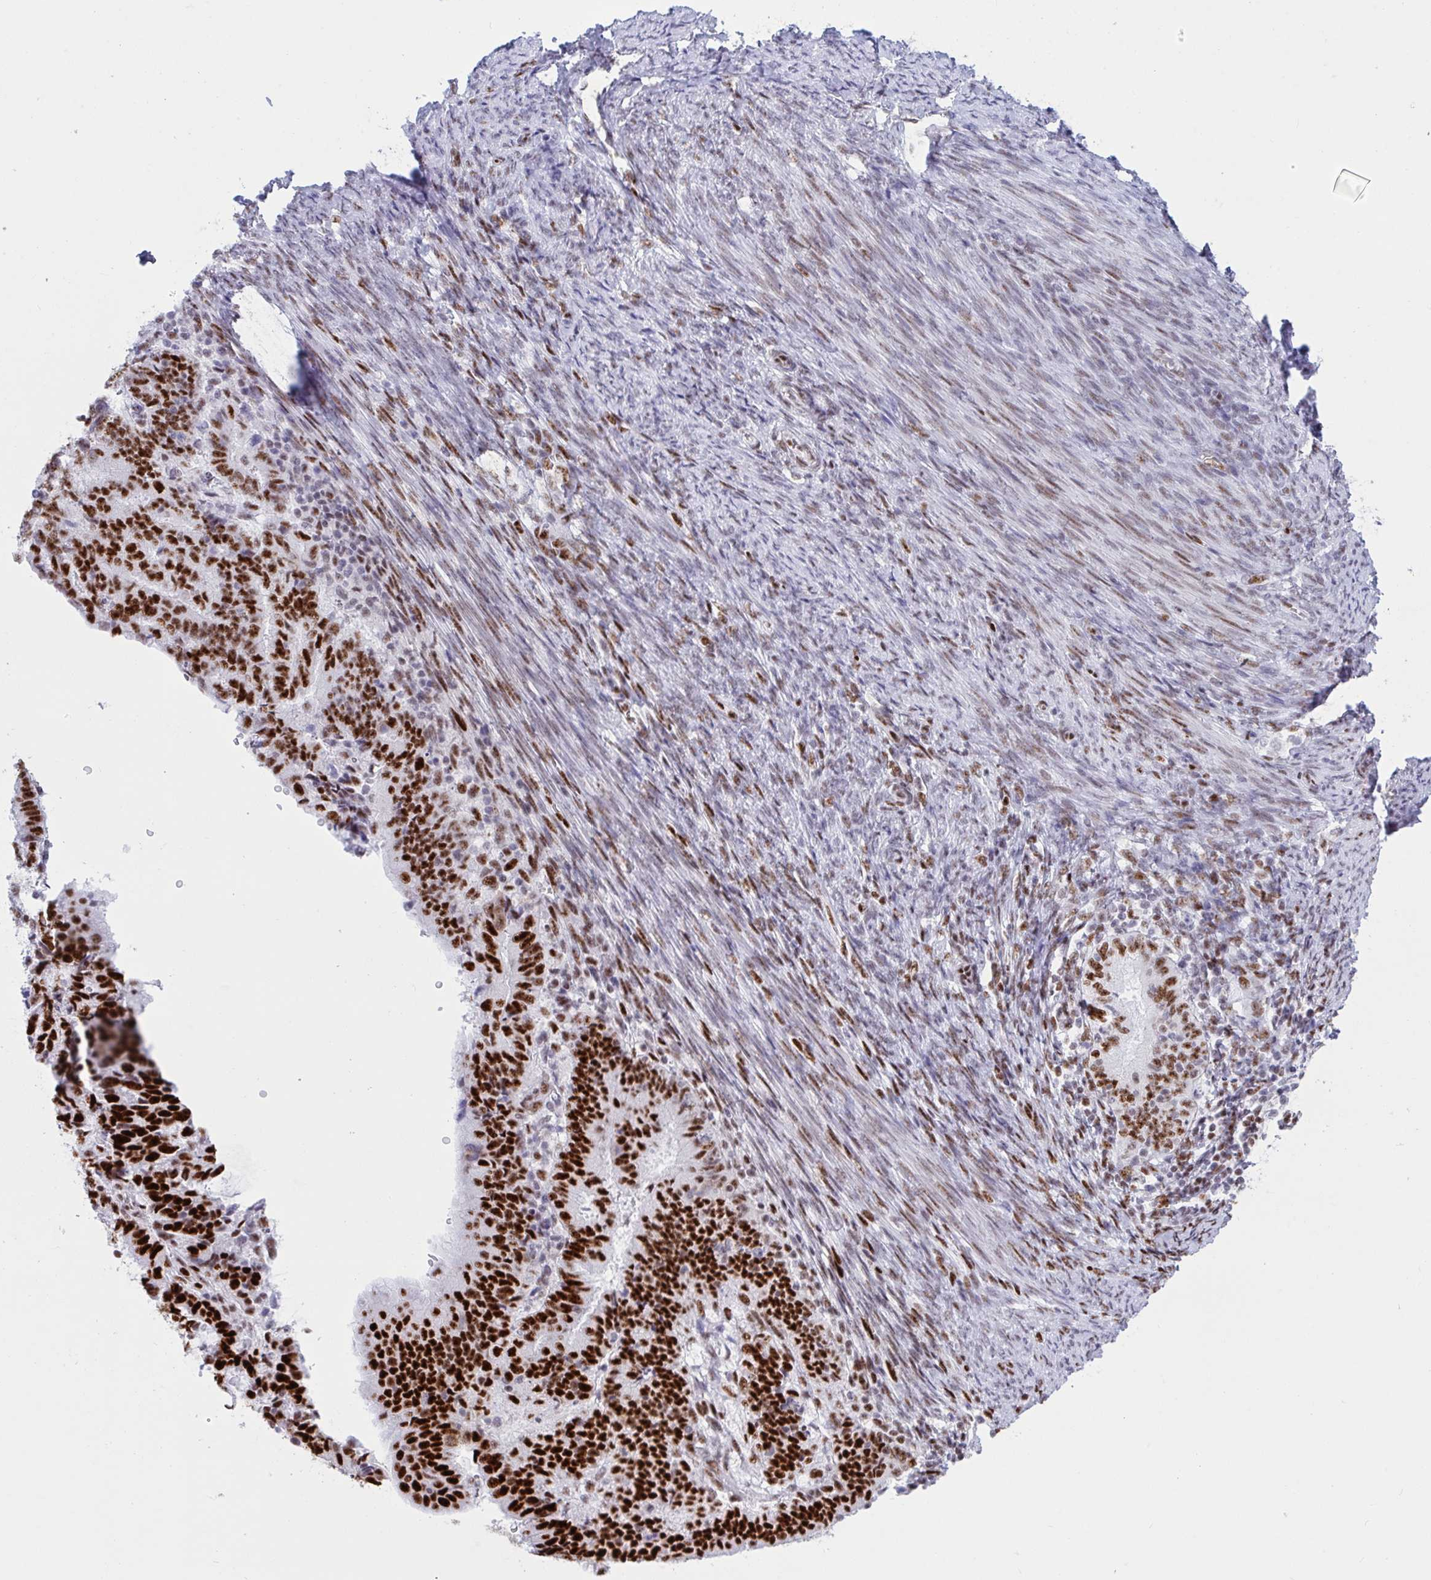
{"staining": {"intensity": "strong", "quantity": ">75%", "location": "nuclear"}, "tissue": "endometrial cancer", "cell_type": "Tumor cells", "image_type": "cancer", "snomed": [{"axis": "morphology", "description": "Adenocarcinoma, NOS"}, {"axis": "topography", "description": "Endometrium"}], "caption": "IHC of endometrial cancer exhibits high levels of strong nuclear staining in approximately >75% of tumor cells.", "gene": "IKZF2", "patient": {"sex": "female", "age": 70}}